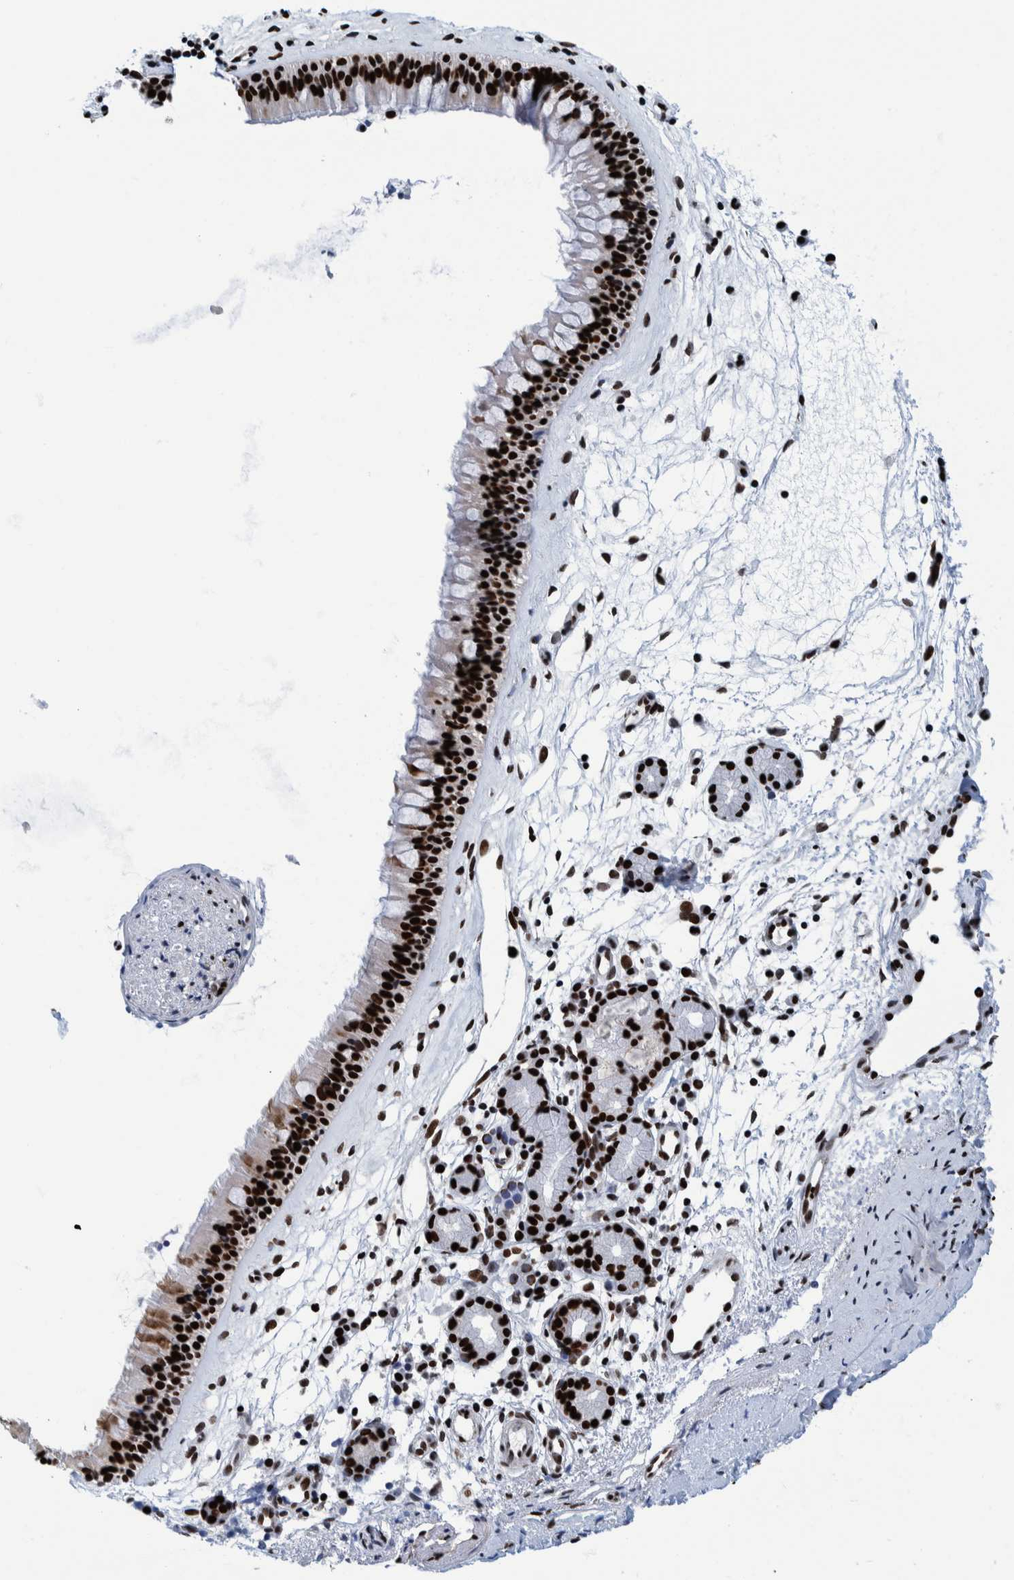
{"staining": {"intensity": "strong", "quantity": ">75%", "location": "nuclear"}, "tissue": "nasopharynx", "cell_type": "Respiratory epithelial cells", "image_type": "normal", "snomed": [{"axis": "morphology", "description": "Normal tissue, NOS"}, {"axis": "topography", "description": "Nasopharynx"}], "caption": "A high amount of strong nuclear staining is identified in approximately >75% of respiratory epithelial cells in normal nasopharynx. (IHC, brightfield microscopy, high magnification).", "gene": "HEATR9", "patient": {"sex": "female", "age": 42}}